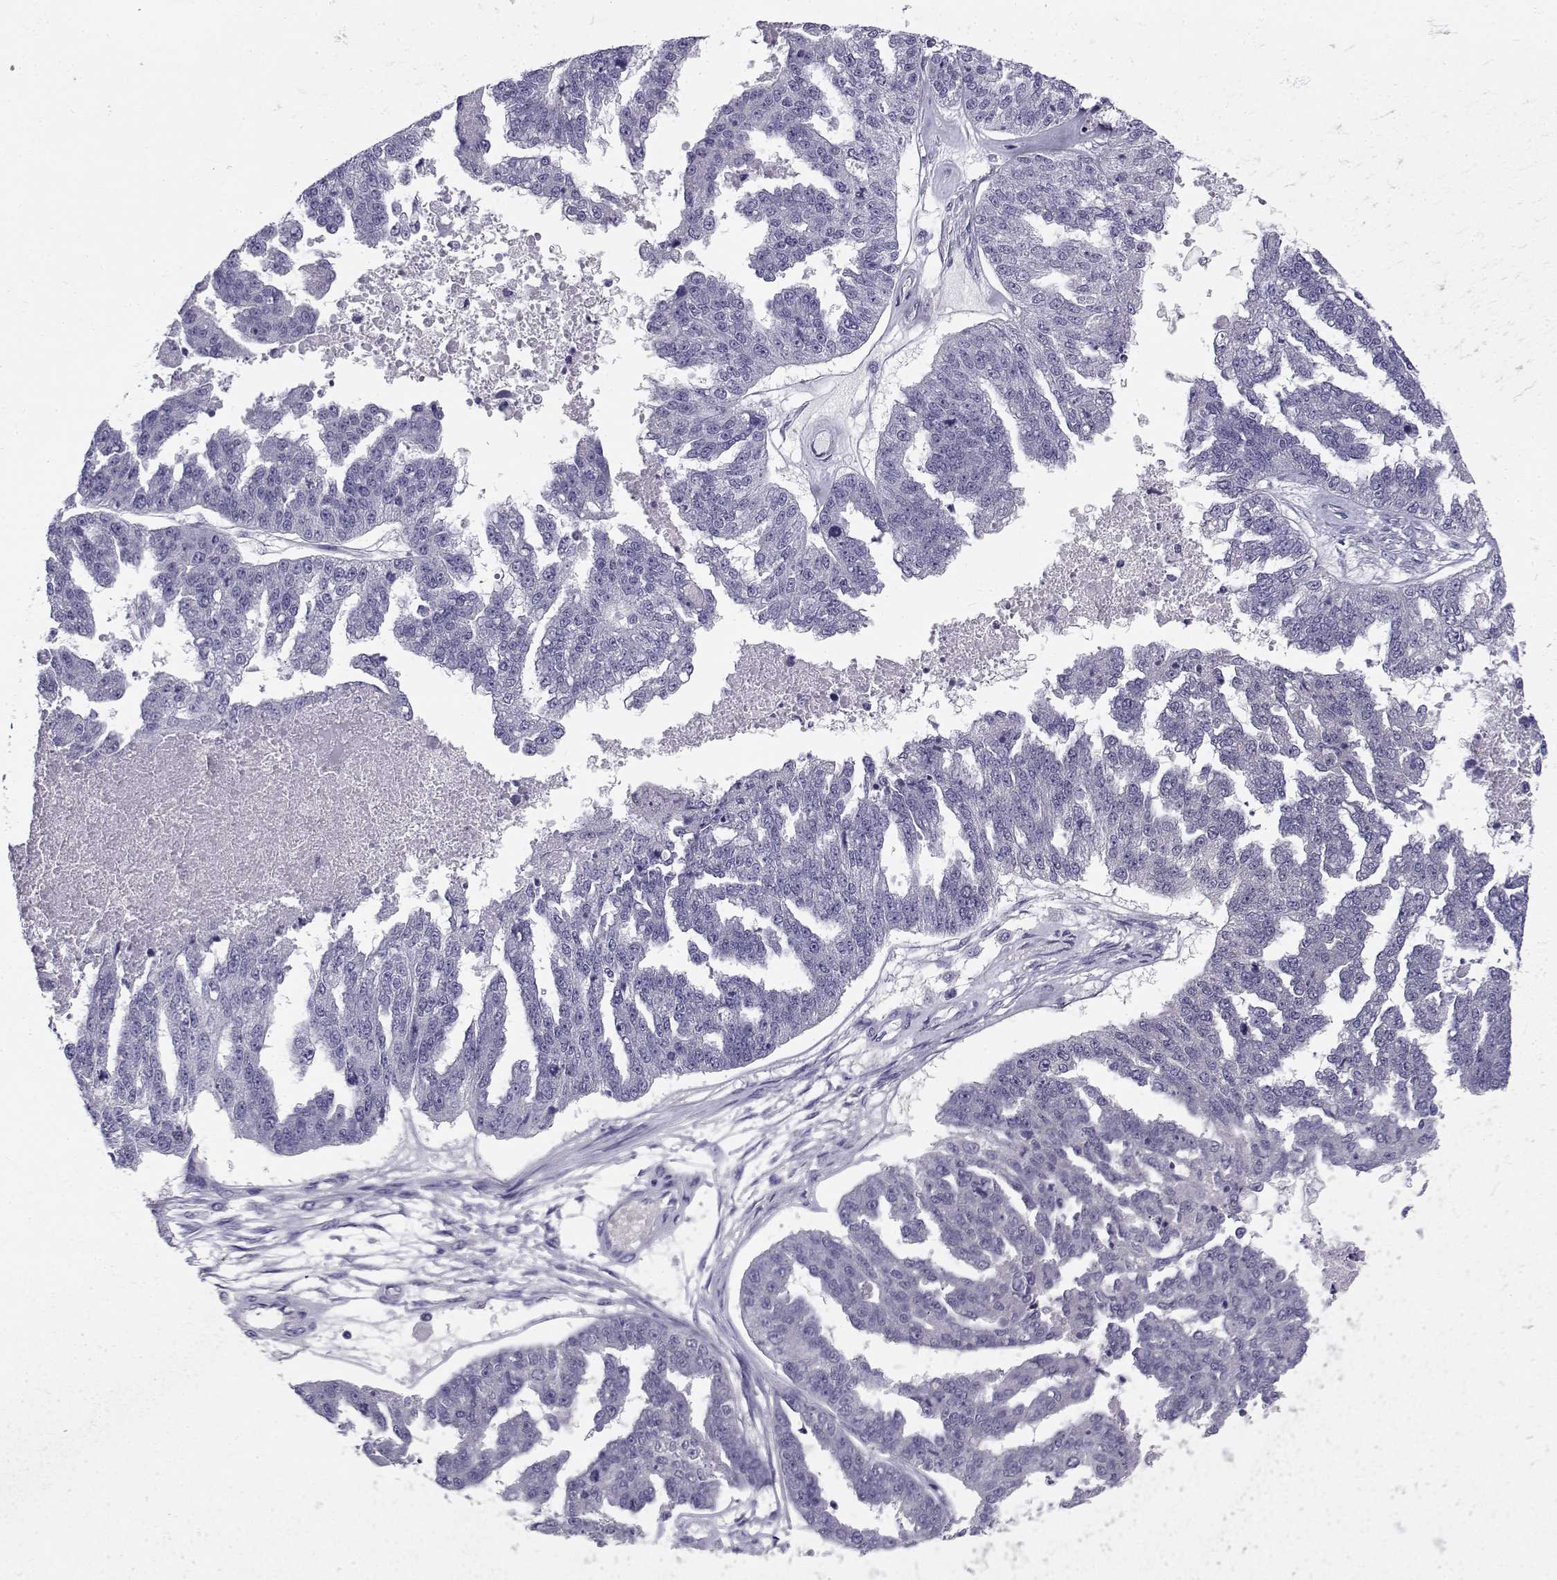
{"staining": {"intensity": "negative", "quantity": "none", "location": "none"}, "tissue": "ovarian cancer", "cell_type": "Tumor cells", "image_type": "cancer", "snomed": [{"axis": "morphology", "description": "Cystadenocarcinoma, serous, NOS"}, {"axis": "topography", "description": "Ovary"}], "caption": "This image is of ovarian cancer stained with immunohistochemistry (IHC) to label a protein in brown with the nuclei are counter-stained blue. There is no positivity in tumor cells. (DAB (3,3'-diaminobenzidine) IHC visualized using brightfield microscopy, high magnification).", "gene": "CREB3L3", "patient": {"sex": "female", "age": 58}}